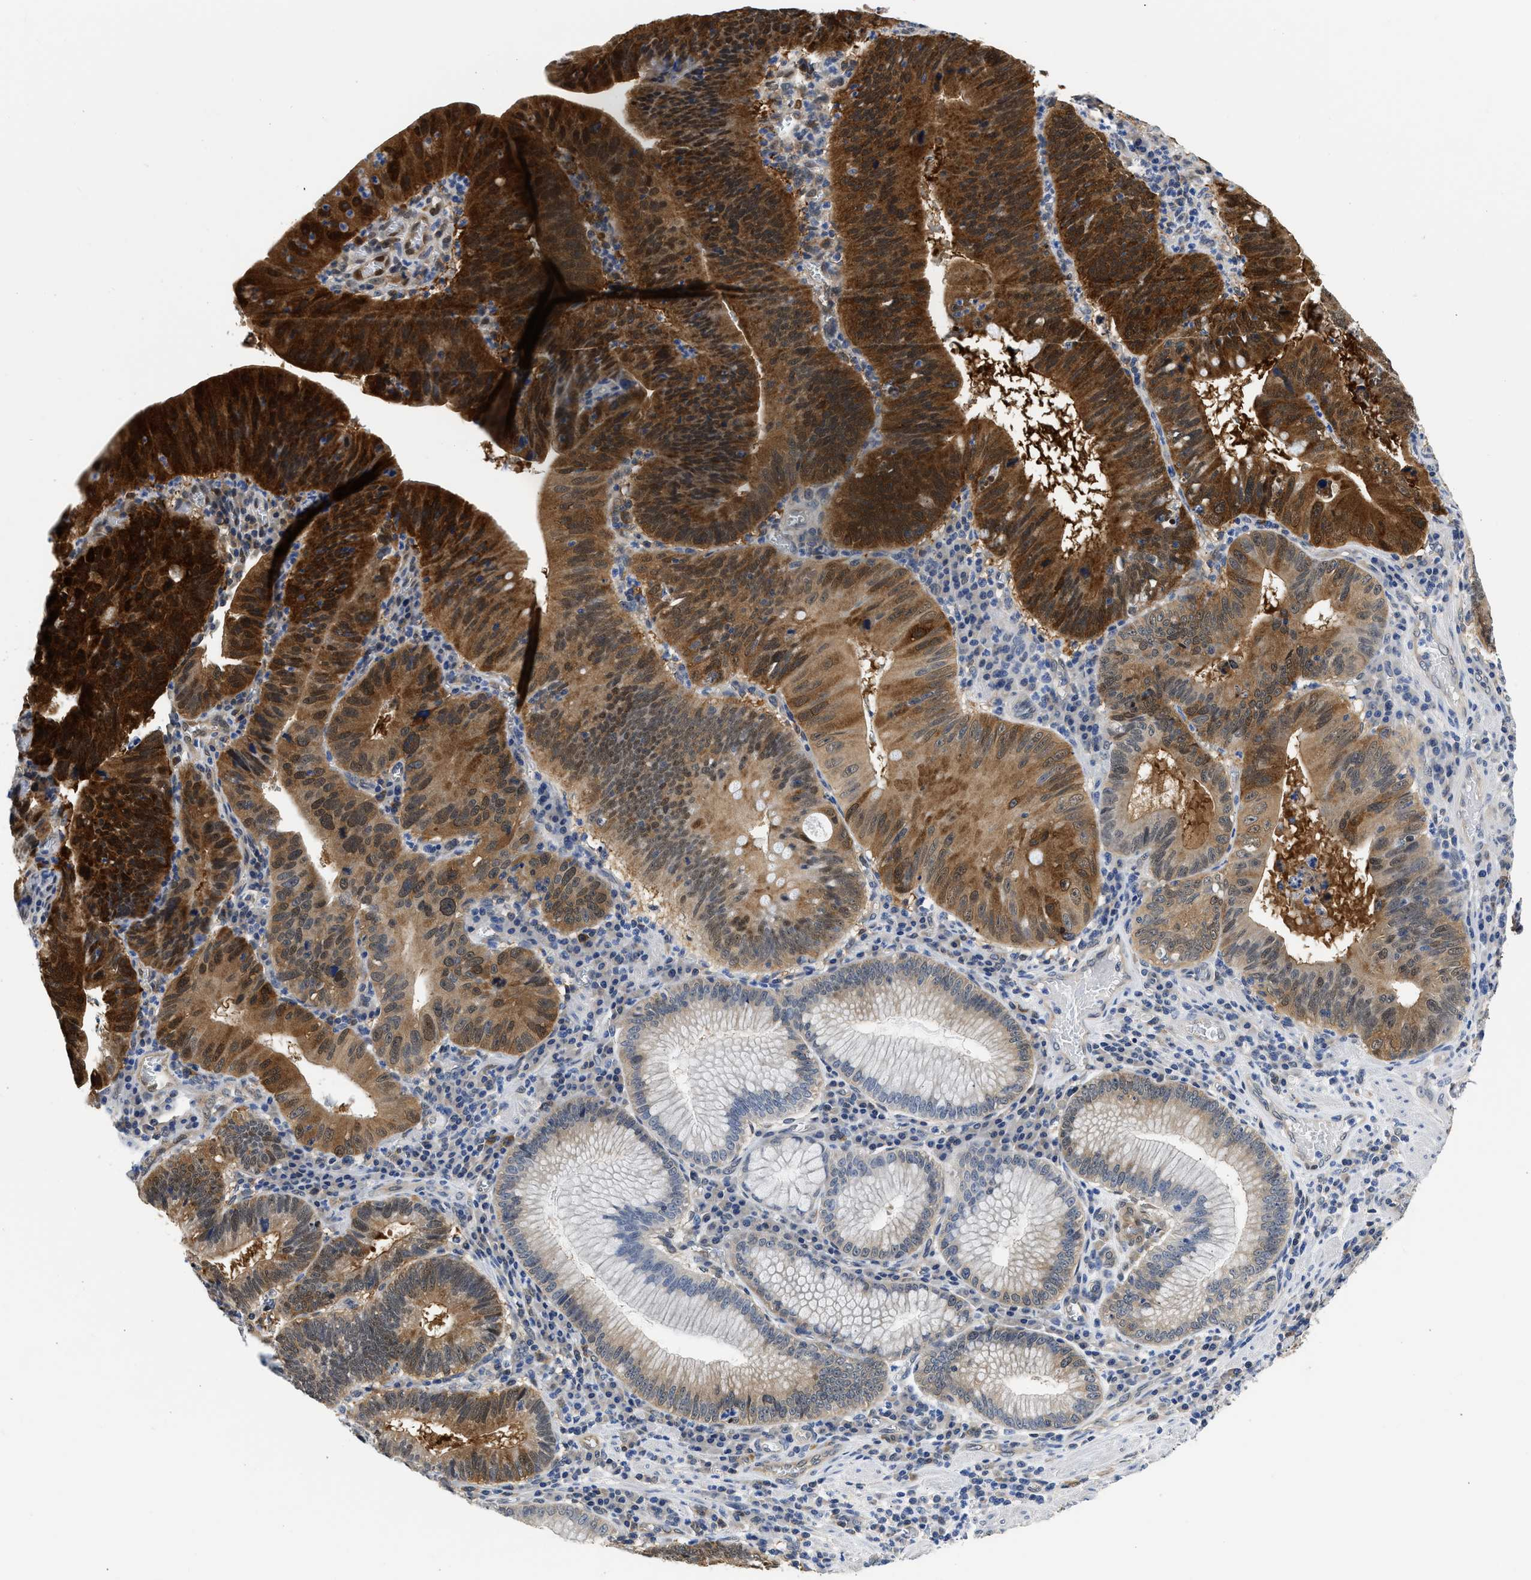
{"staining": {"intensity": "strong", "quantity": "25%-75%", "location": "cytoplasmic/membranous,nuclear"}, "tissue": "stomach cancer", "cell_type": "Tumor cells", "image_type": "cancer", "snomed": [{"axis": "morphology", "description": "Adenocarcinoma, NOS"}, {"axis": "topography", "description": "Stomach"}], "caption": "Protein staining of stomach adenocarcinoma tissue exhibits strong cytoplasmic/membranous and nuclear staining in about 25%-75% of tumor cells. (Stains: DAB in brown, nuclei in blue, Microscopy: brightfield microscopy at high magnification).", "gene": "XPO5", "patient": {"sex": "male", "age": 59}}